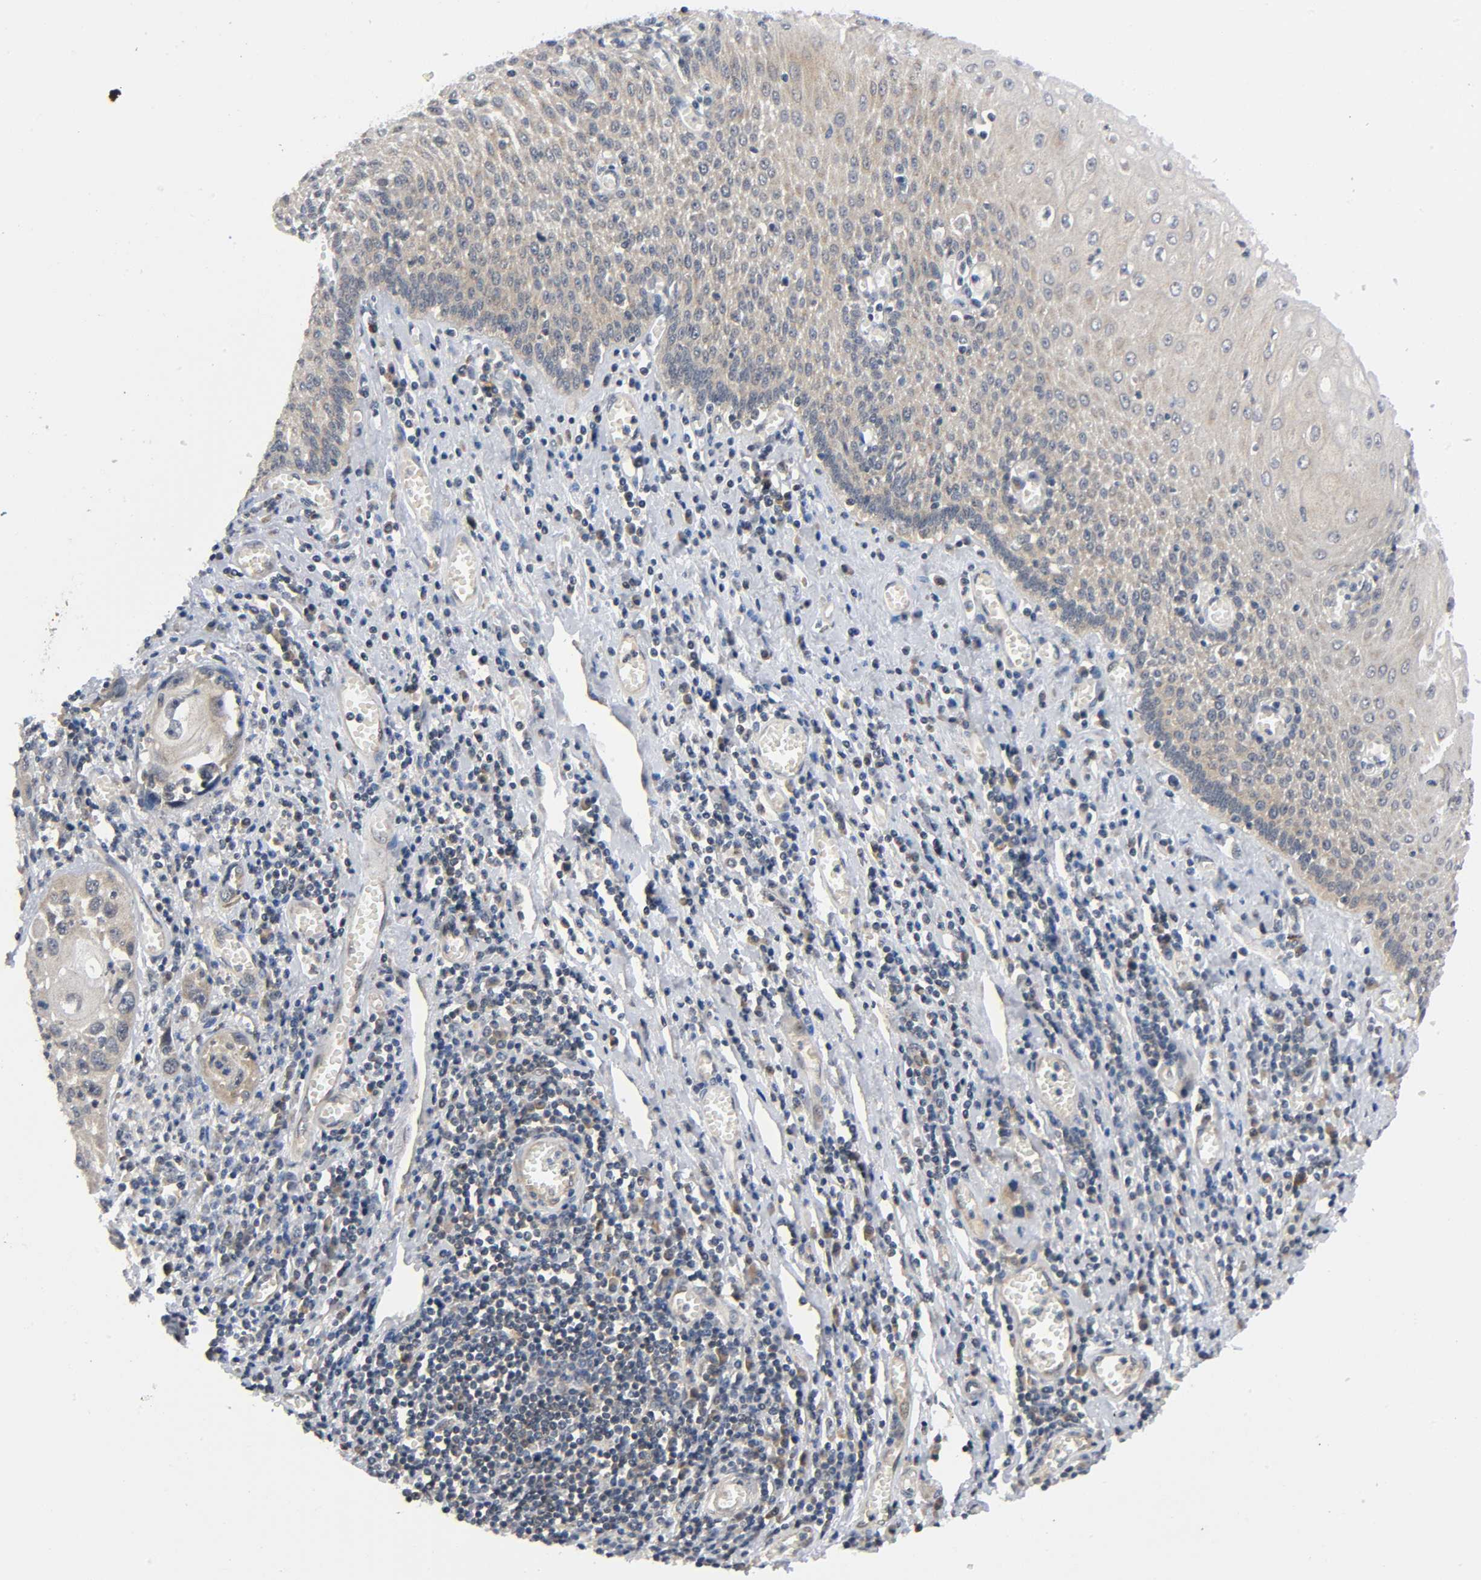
{"staining": {"intensity": "weak", "quantity": ">75%", "location": "cytoplasmic/membranous"}, "tissue": "esophagus", "cell_type": "Squamous epithelial cells", "image_type": "normal", "snomed": [{"axis": "morphology", "description": "Normal tissue, NOS"}, {"axis": "morphology", "description": "Squamous cell carcinoma, NOS"}, {"axis": "topography", "description": "Esophagus"}], "caption": "Human esophagus stained with a brown dye reveals weak cytoplasmic/membranous positive expression in about >75% of squamous epithelial cells.", "gene": "MAPK8", "patient": {"sex": "male", "age": 65}}